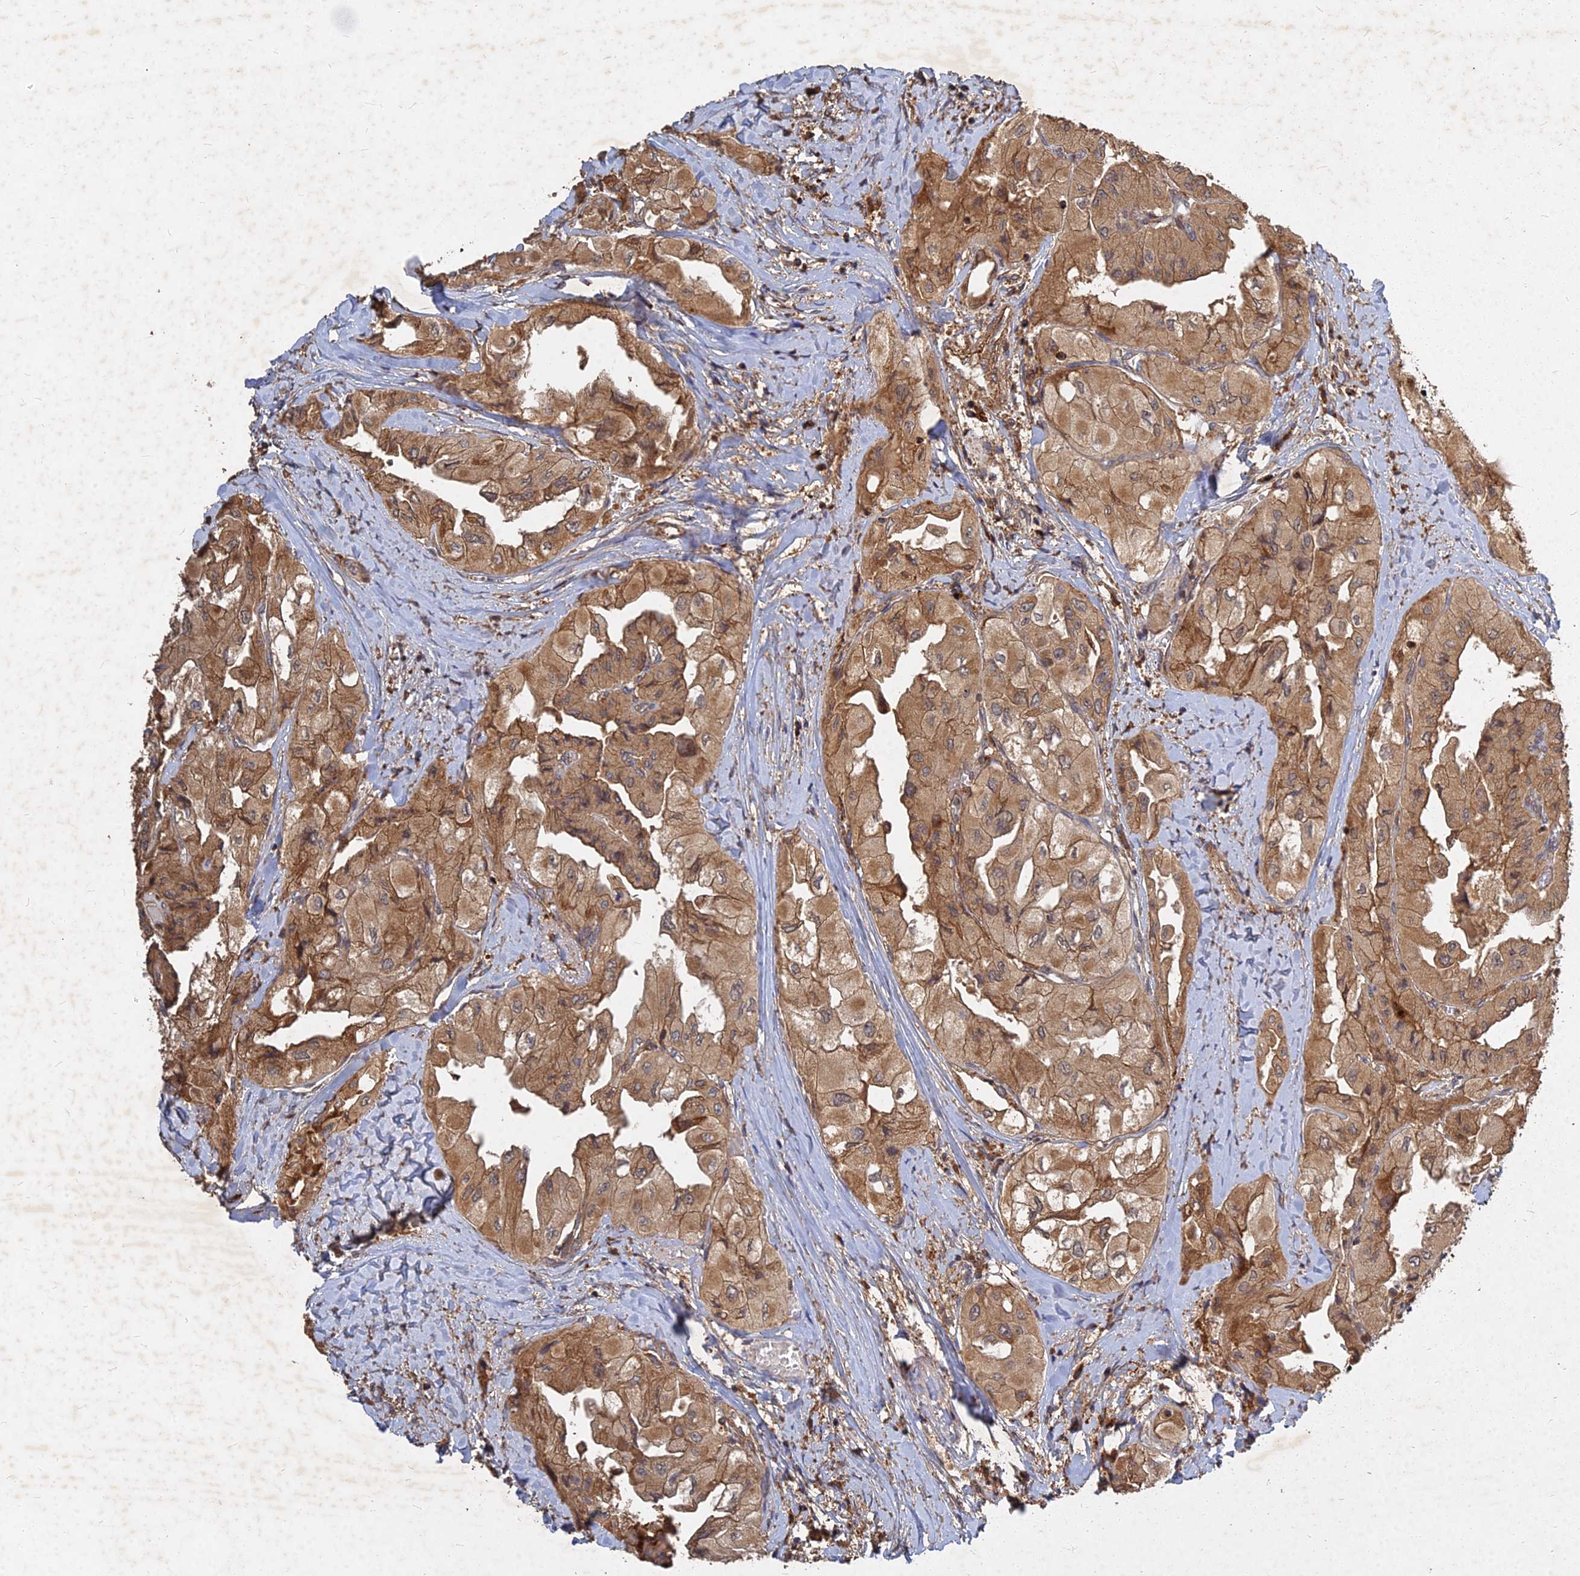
{"staining": {"intensity": "moderate", "quantity": ">75%", "location": "cytoplasmic/membranous"}, "tissue": "thyroid cancer", "cell_type": "Tumor cells", "image_type": "cancer", "snomed": [{"axis": "morphology", "description": "Normal tissue, NOS"}, {"axis": "morphology", "description": "Papillary adenocarcinoma, NOS"}, {"axis": "topography", "description": "Thyroid gland"}], "caption": "A high-resolution photomicrograph shows immunohistochemistry (IHC) staining of papillary adenocarcinoma (thyroid), which demonstrates moderate cytoplasmic/membranous staining in about >75% of tumor cells.", "gene": "UBE2W", "patient": {"sex": "female", "age": 59}}